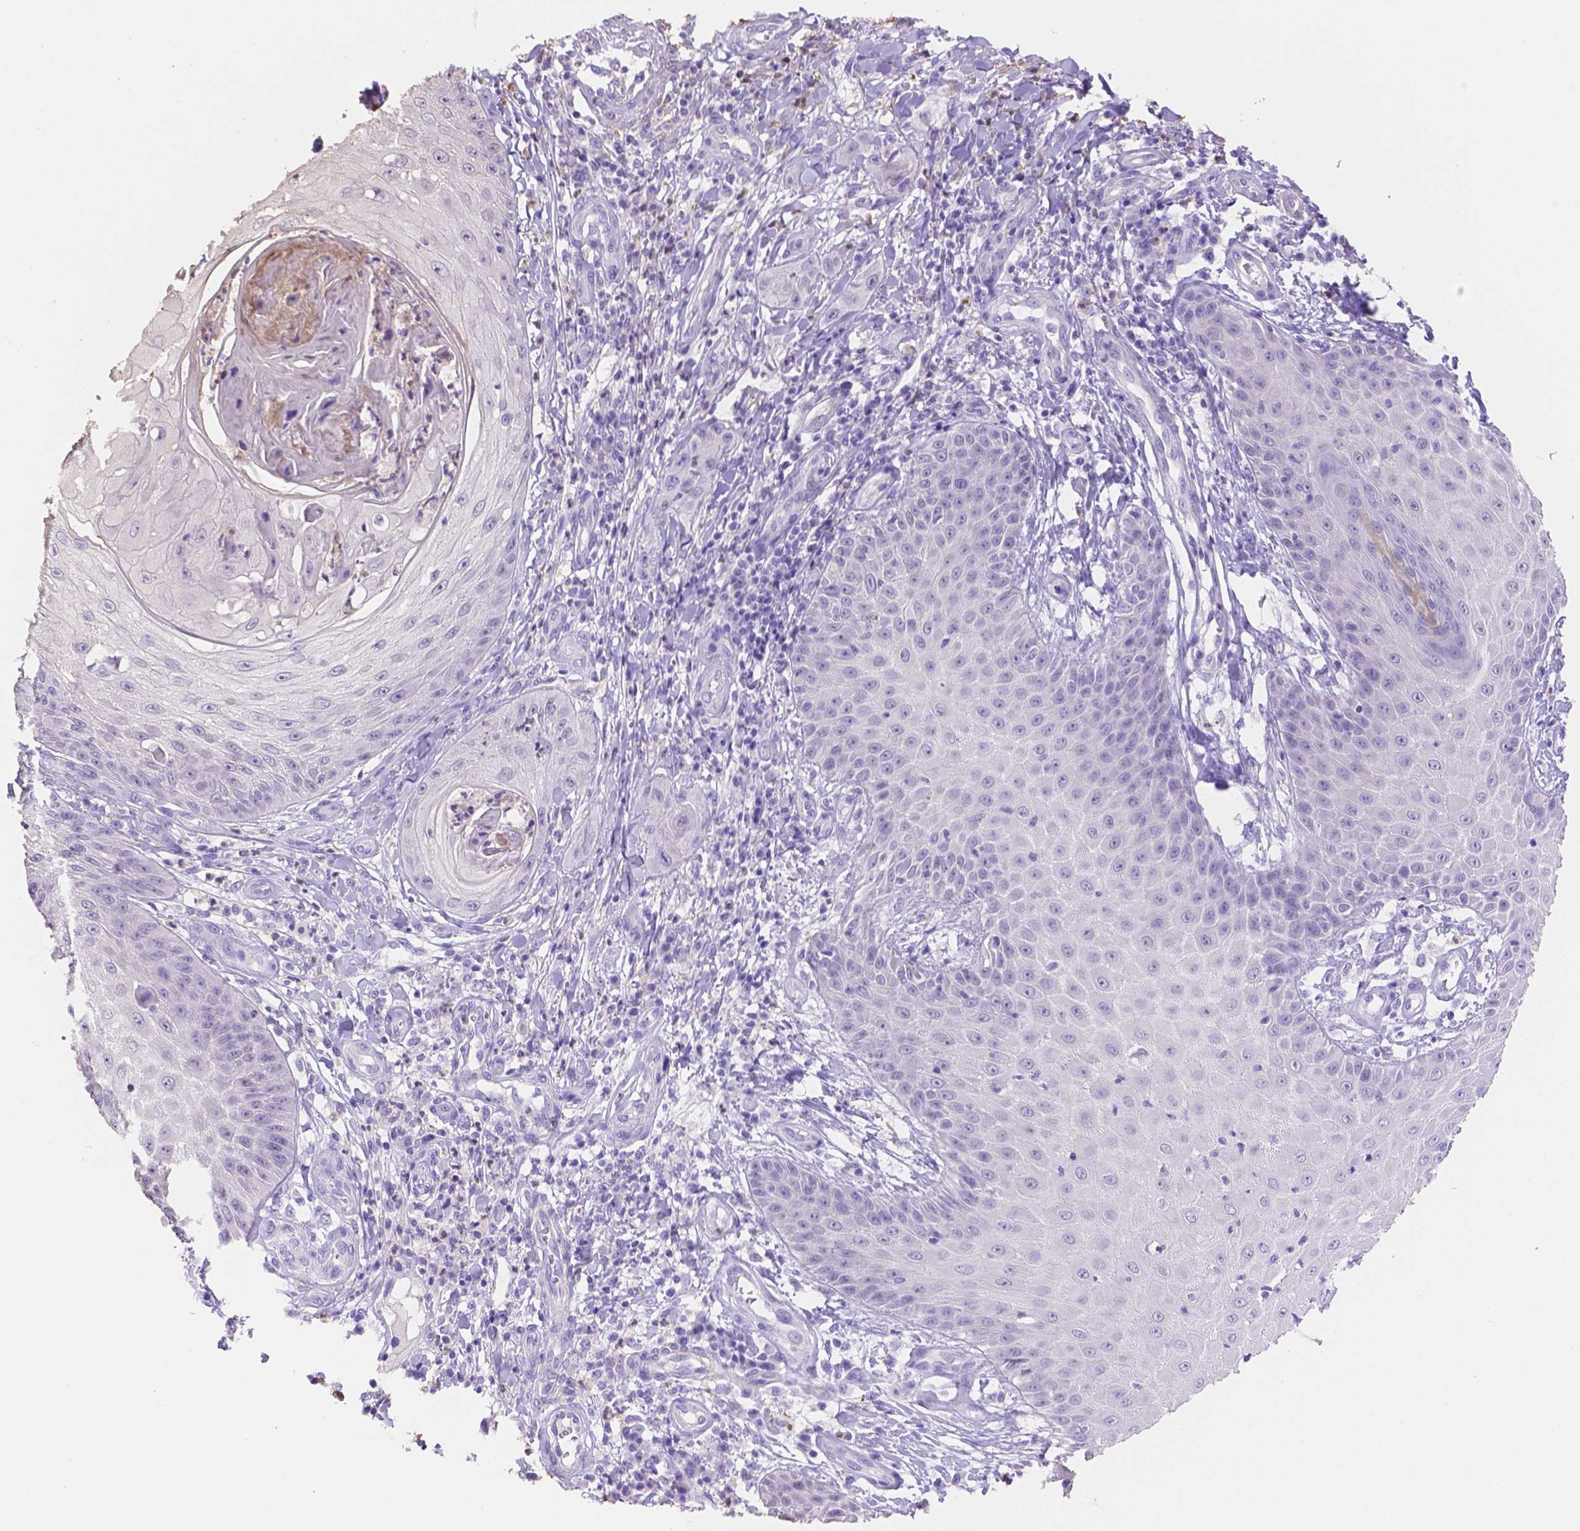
{"staining": {"intensity": "negative", "quantity": "none", "location": "none"}, "tissue": "skin cancer", "cell_type": "Tumor cells", "image_type": "cancer", "snomed": [{"axis": "morphology", "description": "Squamous cell carcinoma, NOS"}, {"axis": "topography", "description": "Skin"}], "caption": "There is no significant staining in tumor cells of skin cancer. (Immunohistochemistry, brightfield microscopy, high magnification).", "gene": "NXPE2", "patient": {"sex": "male", "age": 70}}